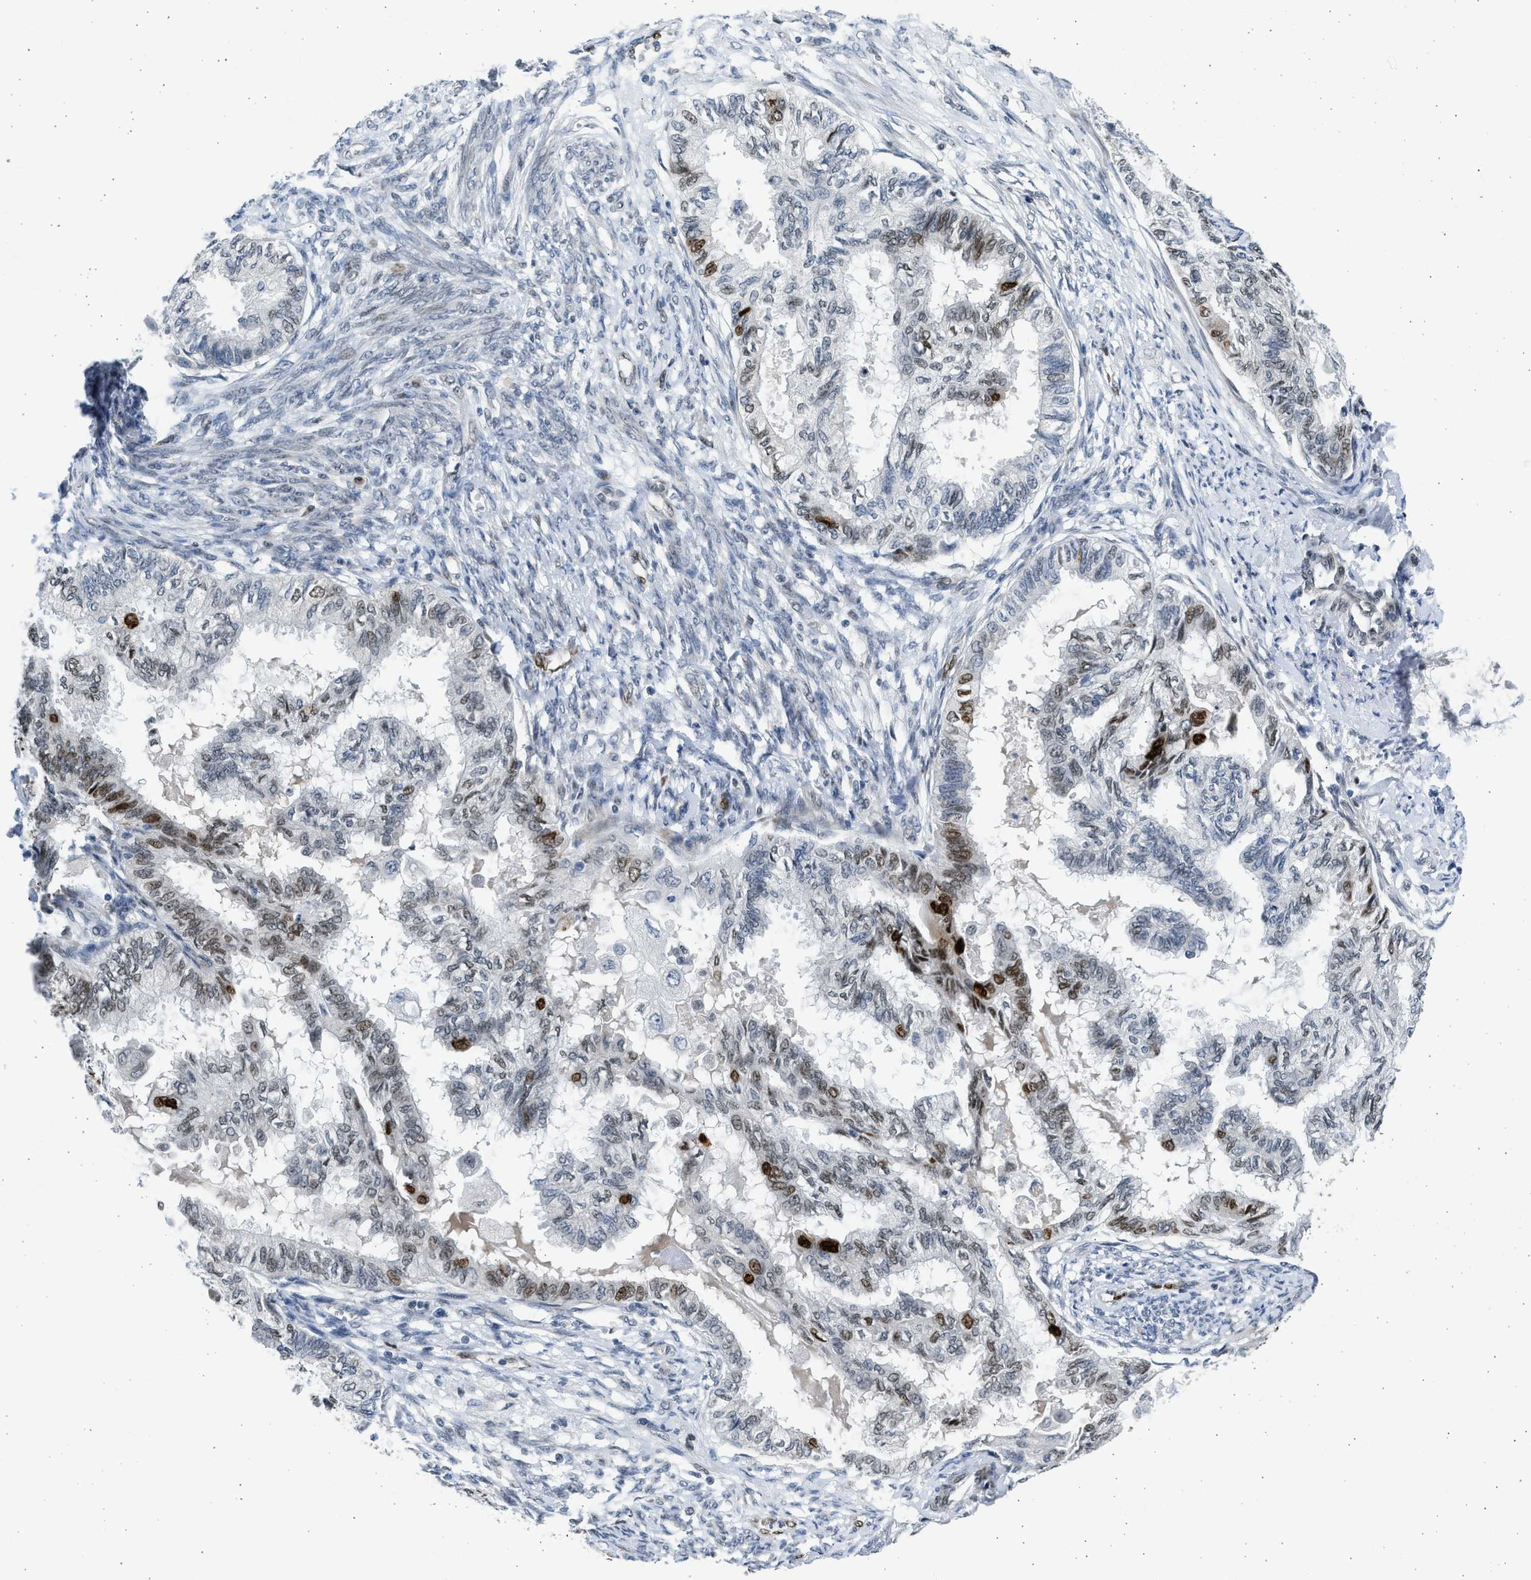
{"staining": {"intensity": "moderate", "quantity": "25%-75%", "location": "nuclear"}, "tissue": "cervical cancer", "cell_type": "Tumor cells", "image_type": "cancer", "snomed": [{"axis": "morphology", "description": "Normal tissue, NOS"}, {"axis": "morphology", "description": "Adenocarcinoma, NOS"}, {"axis": "topography", "description": "Cervix"}, {"axis": "topography", "description": "Endometrium"}], "caption": "Protein expression analysis of cervical cancer reveals moderate nuclear expression in approximately 25%-75% of tumor cells.", "gene": "HMGN3", "patient": {"sex": "female", "age": 86}}